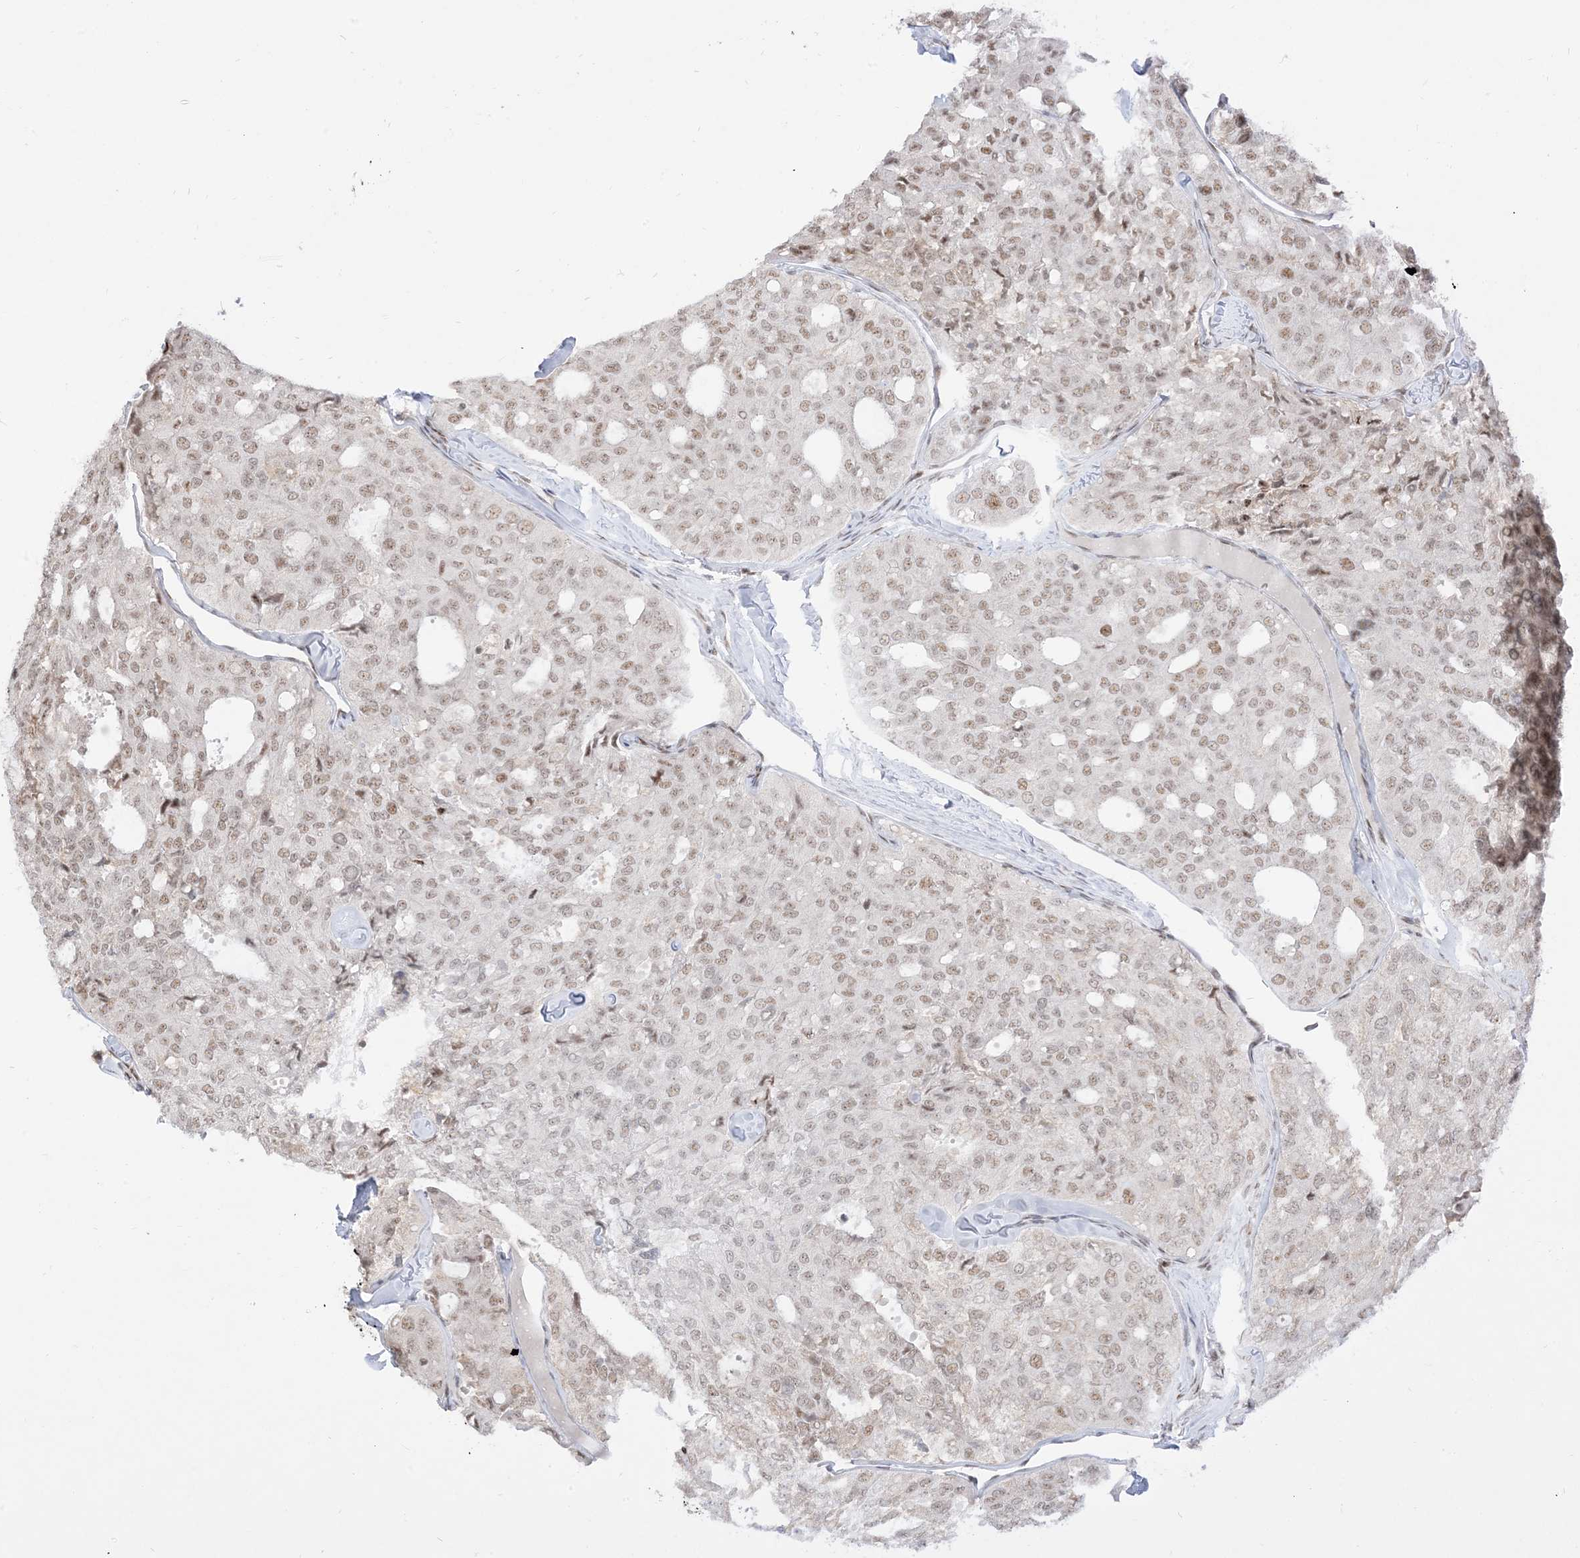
{"staining": {"intensity": "weak", "quantity": ">75%", "location": "nuclear"}, "tissue": "thyroid cancer", "cell_type": "Tumor cells", "image_type": "cancer", "snomed": [{"axis": "morphology", "description": "Follicular adenoma carcinoma, NOS"}, {"axis": "topography", "description": "Thyroid gland"}], "caption": "Immunohistochemical staining of human thyroid follicular adenoma carcinoma exhibits weak nuclear protein positivity in approximately >75% of tumor cells.", "gene": "ARGLU1", "patient": {"sex": "male", "age": 75}}